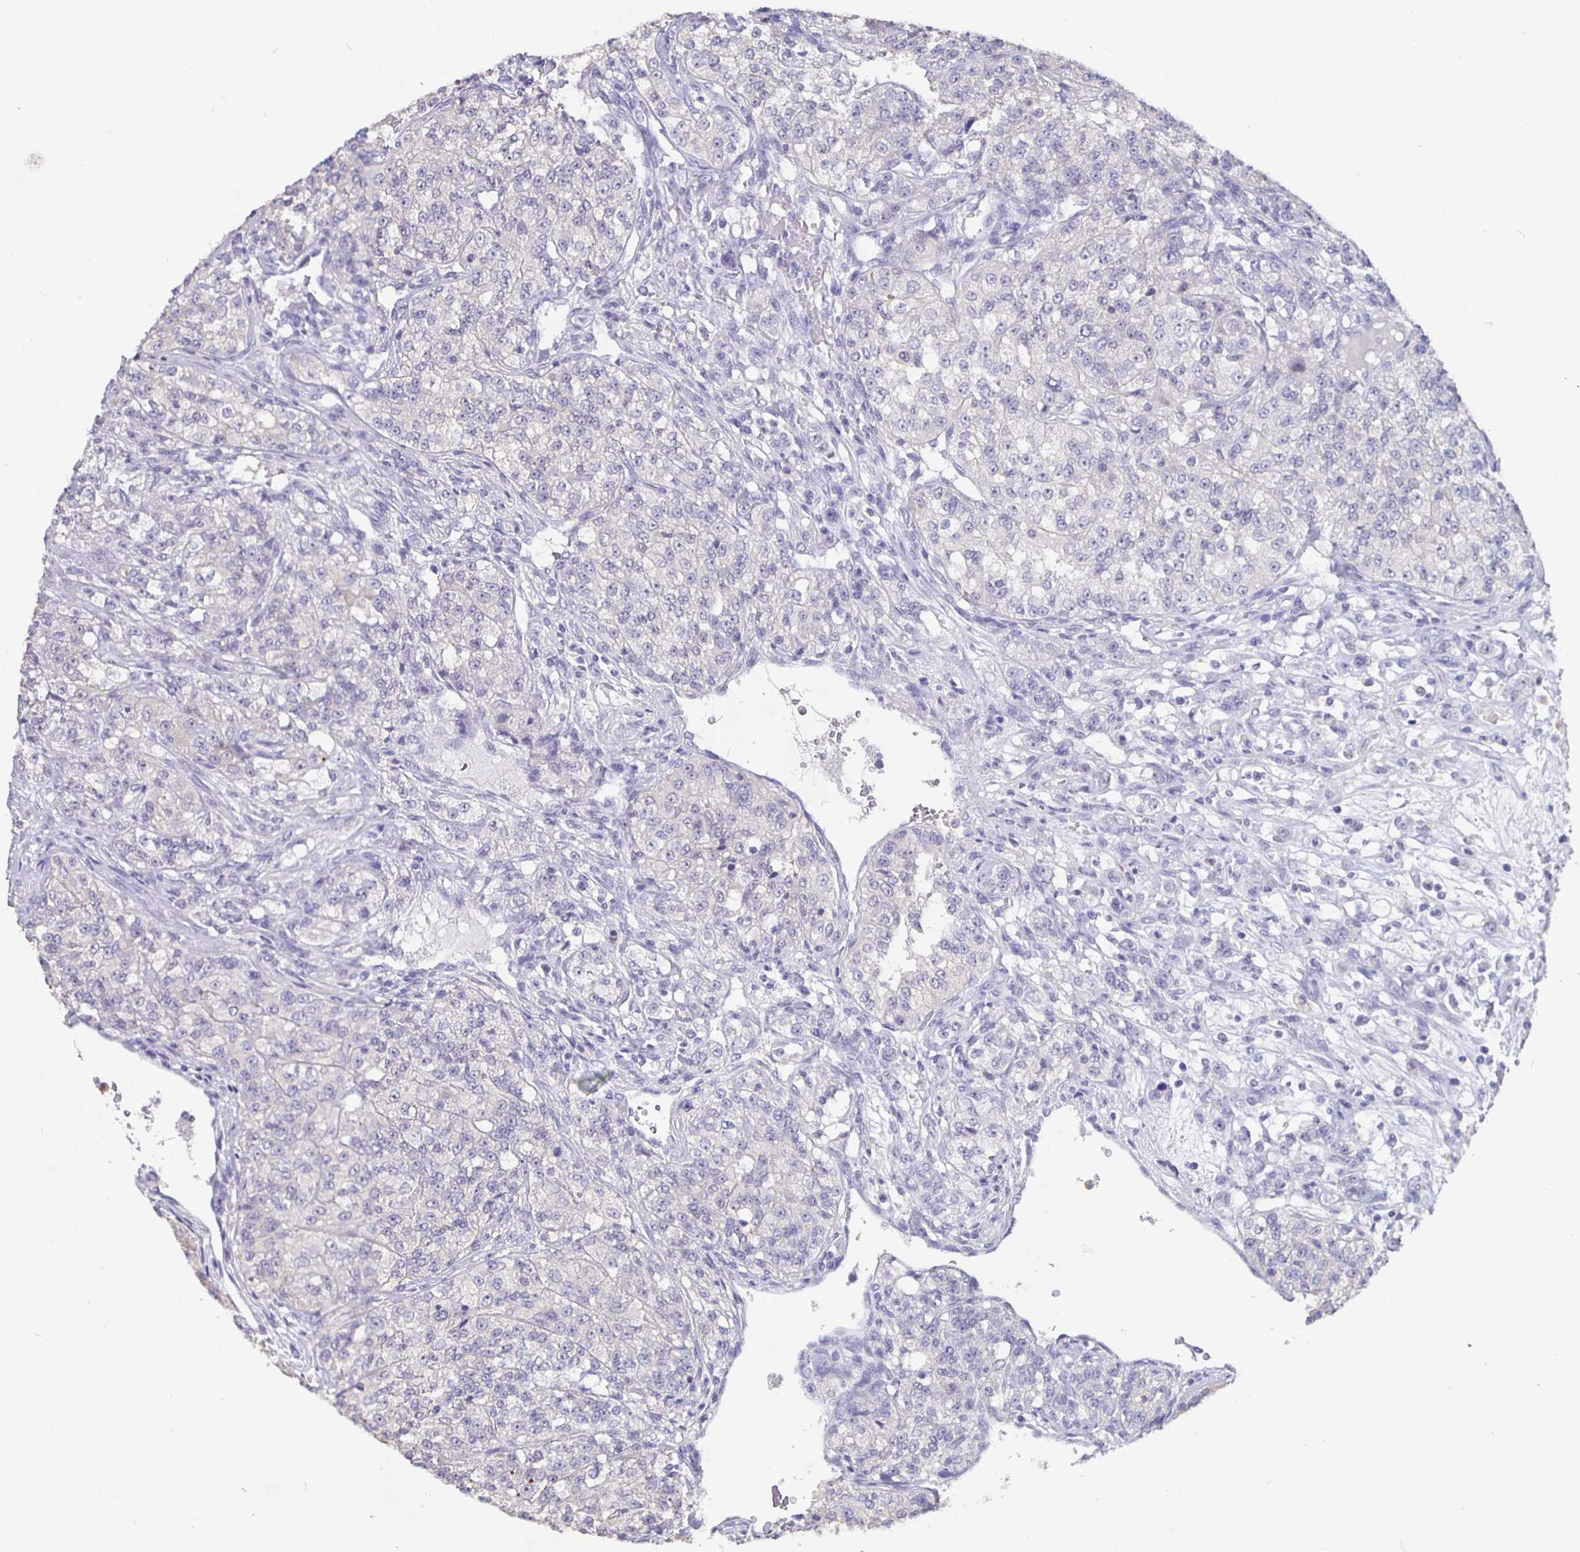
{"staining": {"intensity": "negative", "quantity": "none", "location": "none"}, "tissue": "renal cancer", "cell_type": "Tumor cells", "image_type": "cancer", "snomed": [{"axis": "morphology", "description": "Adenocarcinoma, NOS"}, {"axis": "topography", "description": "Kidney"}], "caption": "IHC photomicrograph of human renal adenocarcinoma stained for a protein (brown), which displays no positivity in tumor cells.", "gene": "GPX4", "patient": {"sex": "female", "age": 63}}